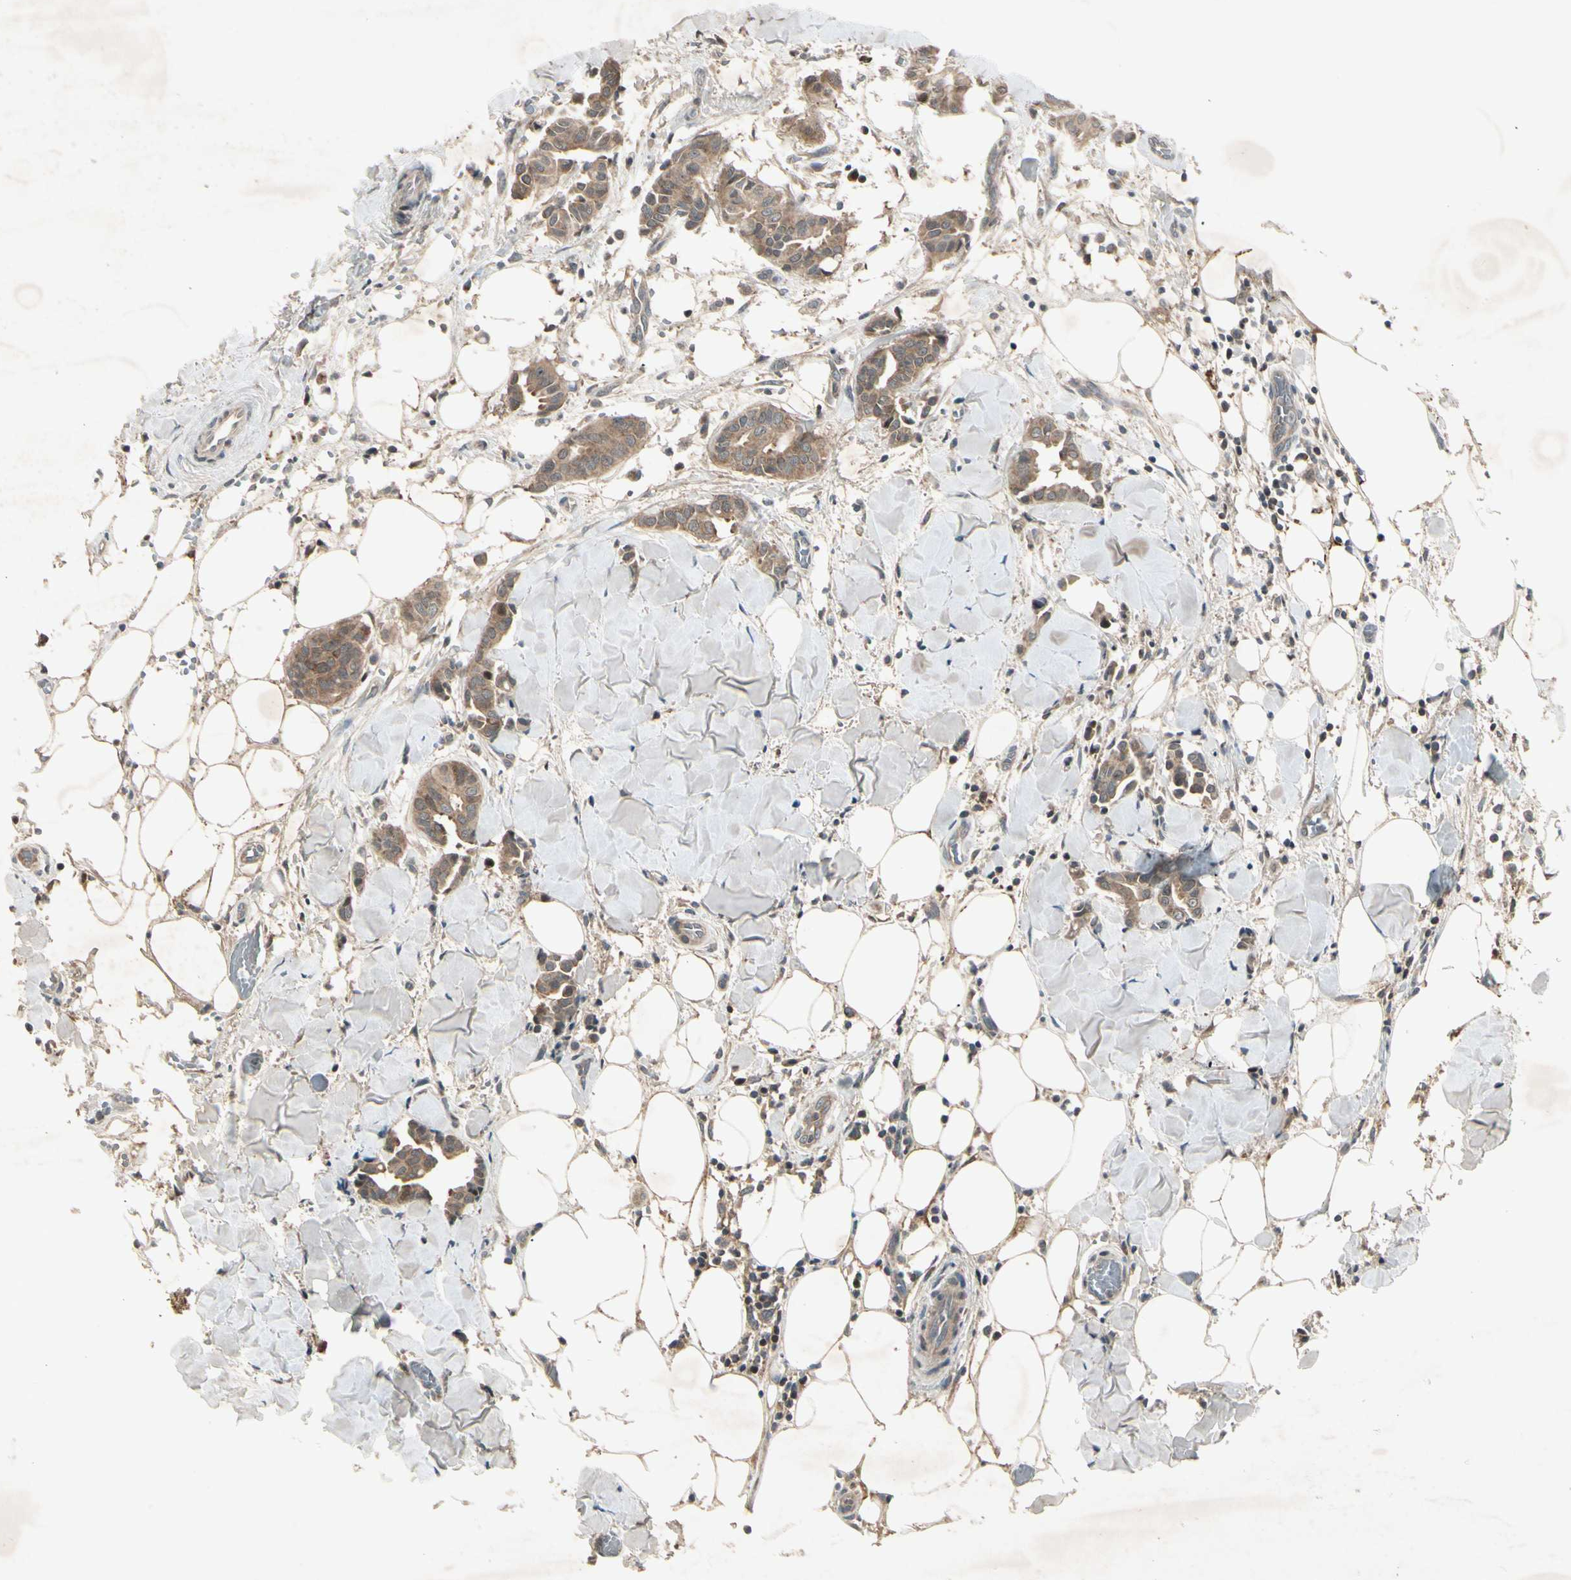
{"staining": {"intensity": "moderate", "quantity": ">75%", "location": "cytoplasmic/membranous"}, "tissue": "head and neck cancer", "cell_type": "Tumor cells", "image_type": "cancer", "snomed": [{"axis": "morphology", "description": "Adenocarcinoma, NOS"}, {"axis": "topography", "description": "Salivary gland"}, {"axis": "topography", "description": "Head-Neck"}], "caption": "Head and neck adenocarcinoma tissue demonstrates moderate cytoplasmic/membranous staining in about >75% of tumor cells, visualized by immunohistochemistry. Using DAB (3,3'-diaminobenzidine) (brown) and hematoxylin (blue) stains, captured at high magnification using brightfield microscopy.", "gene": "FHDC1", "patient": {"sex": "female", "age": 59}}